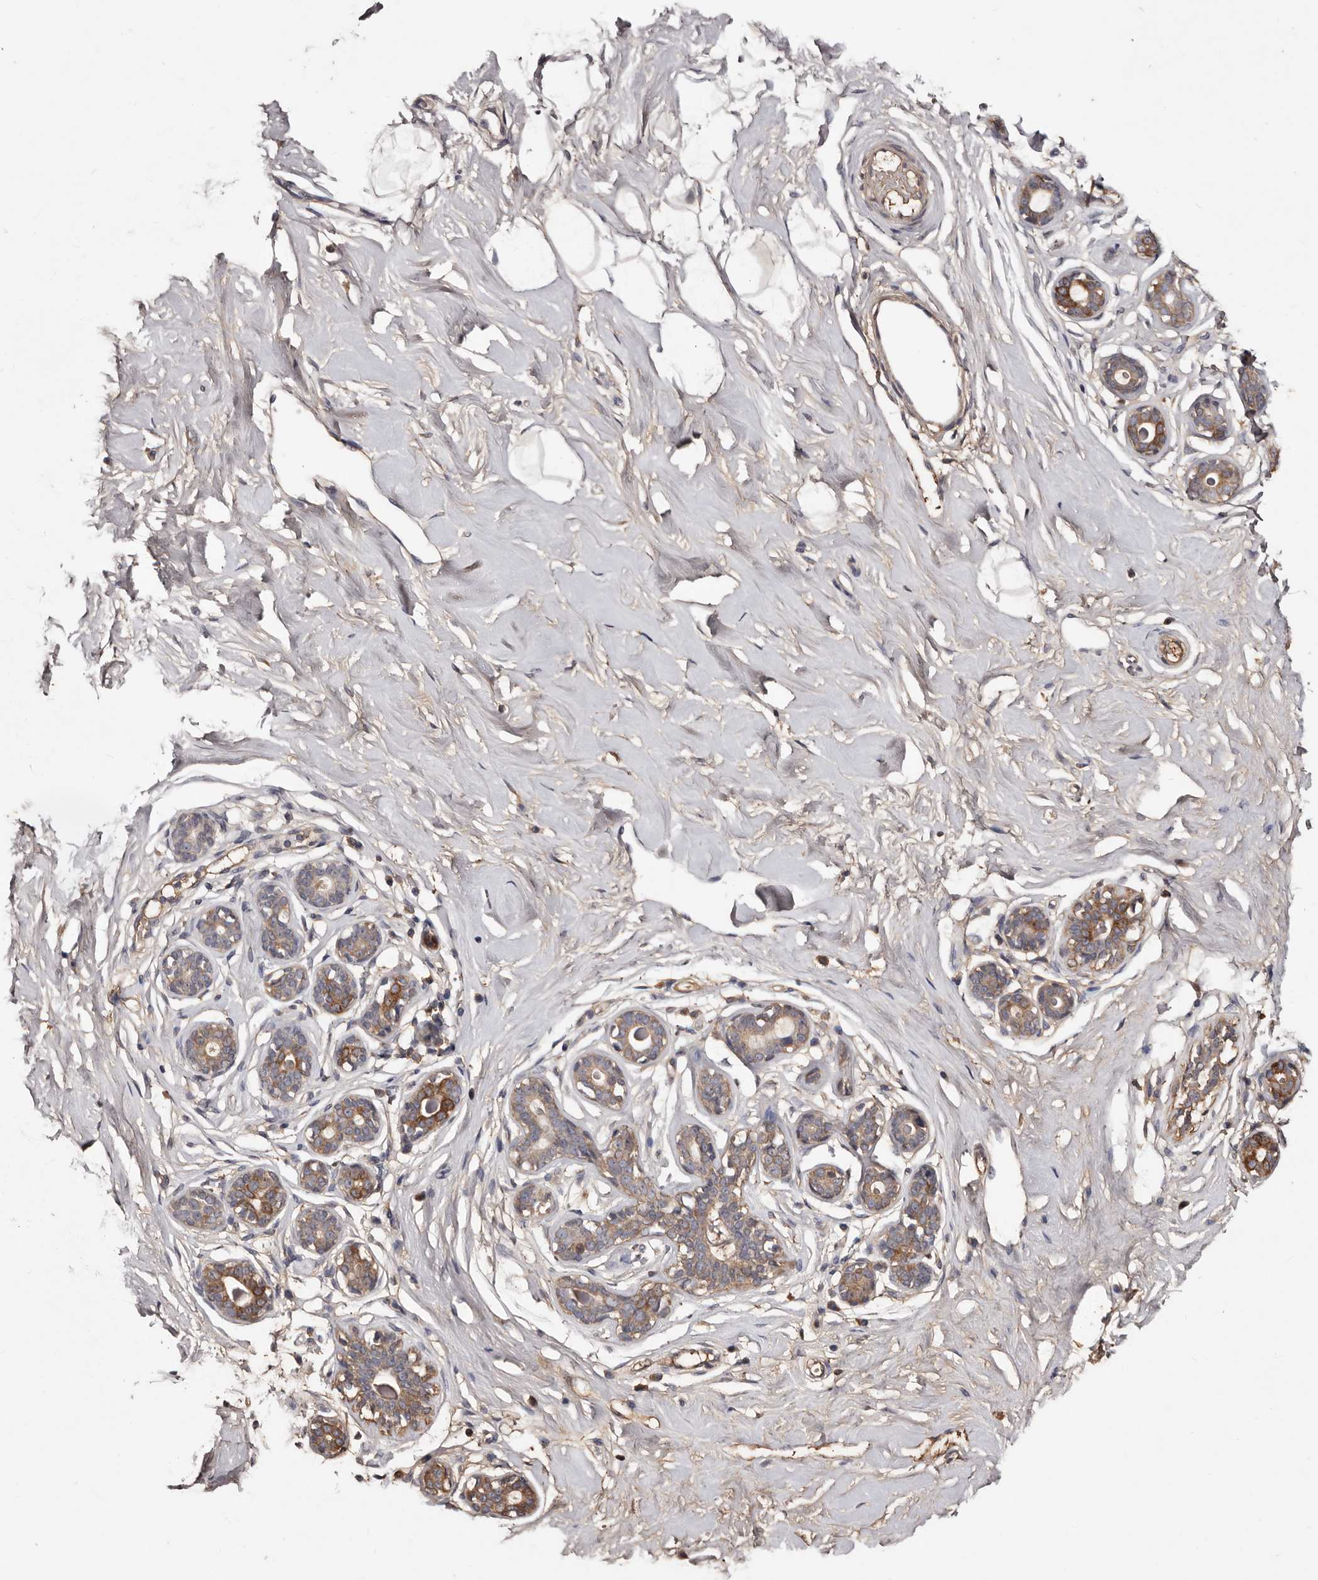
{"staining": {"intensity": "weak", "quantity": "25%-75%", "location": "cytoplasmic/membranous"}, "tissue": "breast", "cell_type": "Adipocytes", "image_type": "normal", "snomed": [{"axis": "morphology", "description": "Normal tissue, NOS"}, {"axis": "morphology", "description": "Adenoma, NOS"}, {"axis": "topography", "description": "Breast"}], "caption": "Immunohistochemistry (IHC) histopathology image of normal breast stained for a protein (brown), which demonstrates low levels of weak cytoplasmic/membranous staining in about 25%-75% of adipocytes.", "gene": "CYP1B1", "patient": {"sex": "female", "age": 23}}